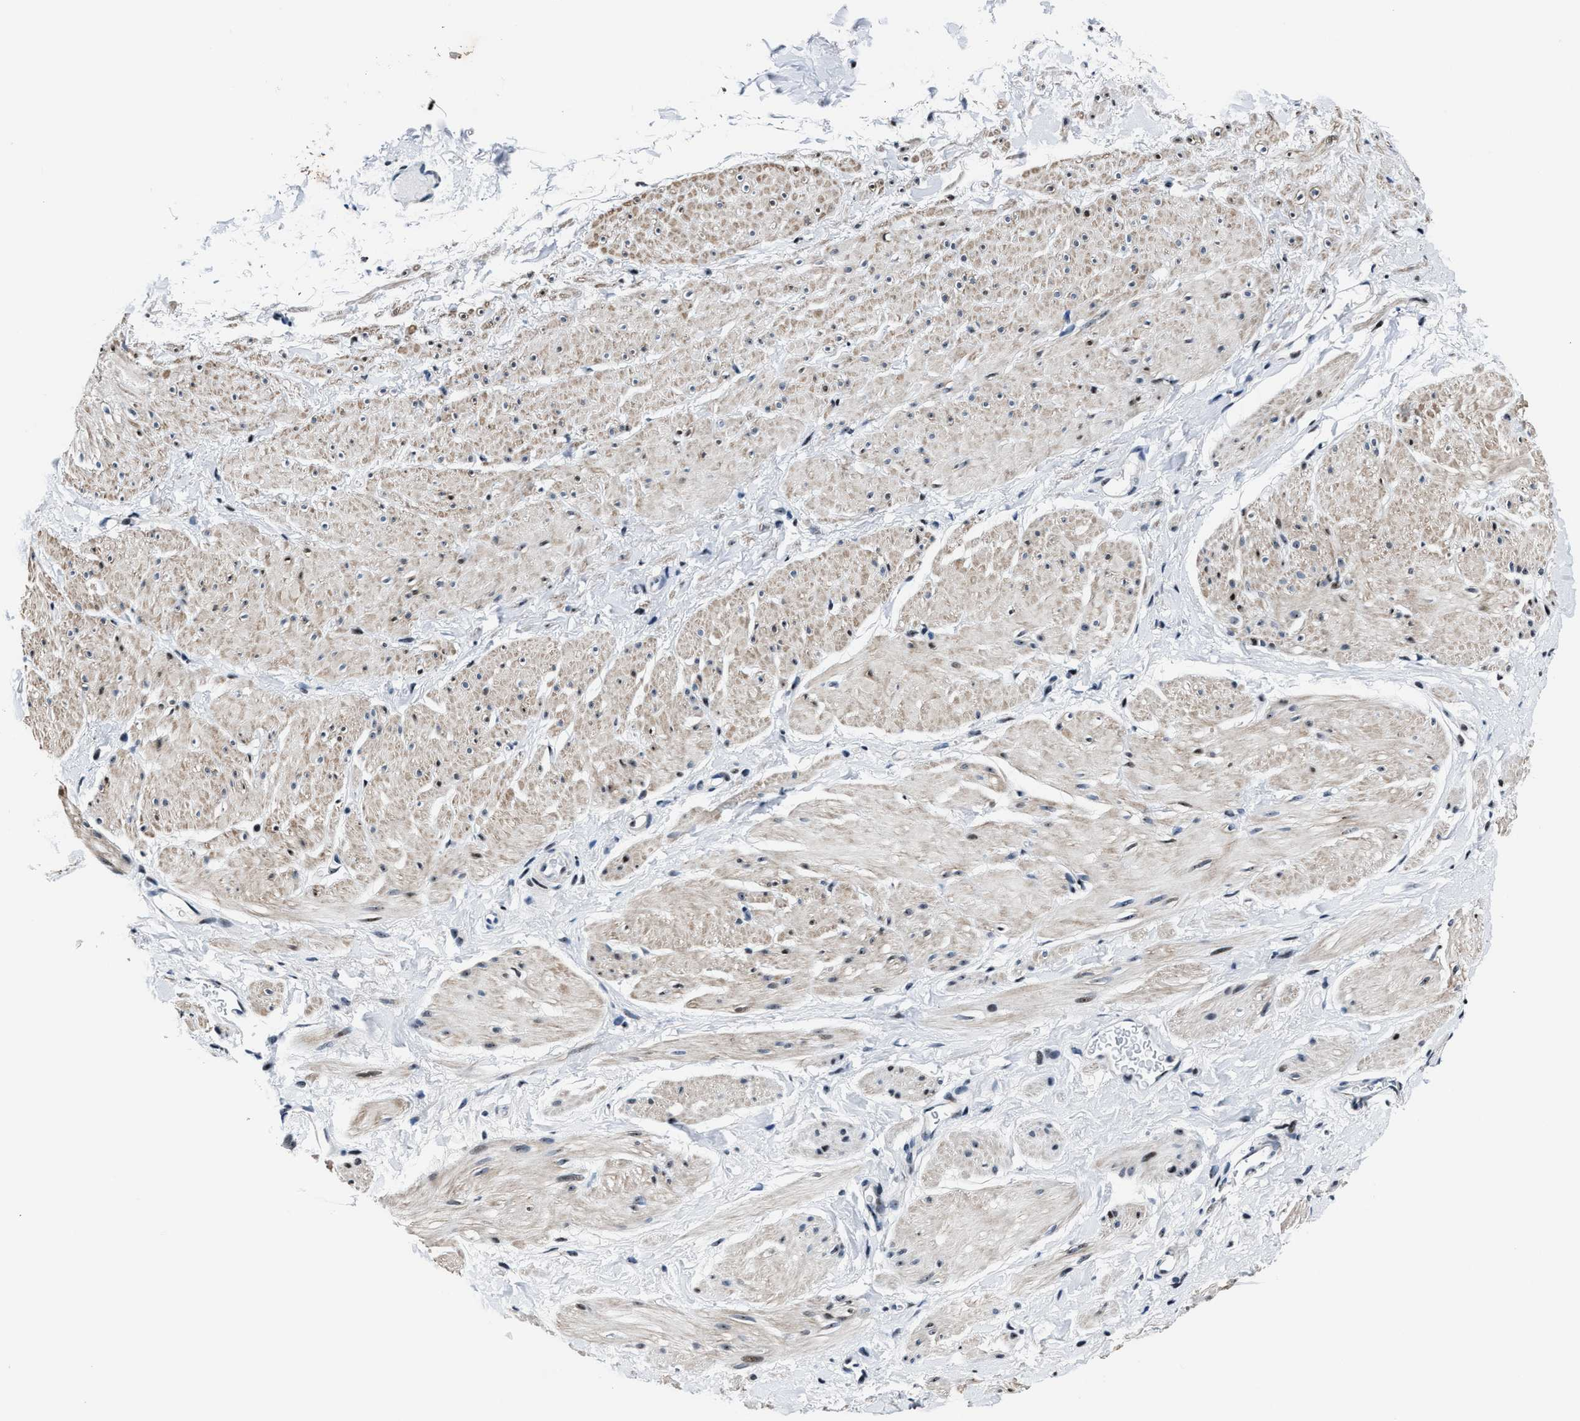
{"staining": {"intensity": "weak", "quantity": "25%-75%", "location": "nuclear"}, "tissue": "smooth muscle", "cell_type": "Smooth muscle cells", "image_type": "normal", "snomed": [{"axis": "morphology", "description": "Normal tissue, NOS"}, {"axis": "topography", "description": "Smooth muscle"}], "caption": "The photomicrograph displays staining of normal smooth muscle, revealing weak nuclear protein positivity (brown color) within smooth muscle cells.", "gene": "PPIE", "patient": {"sex": "male", "age": 16}}